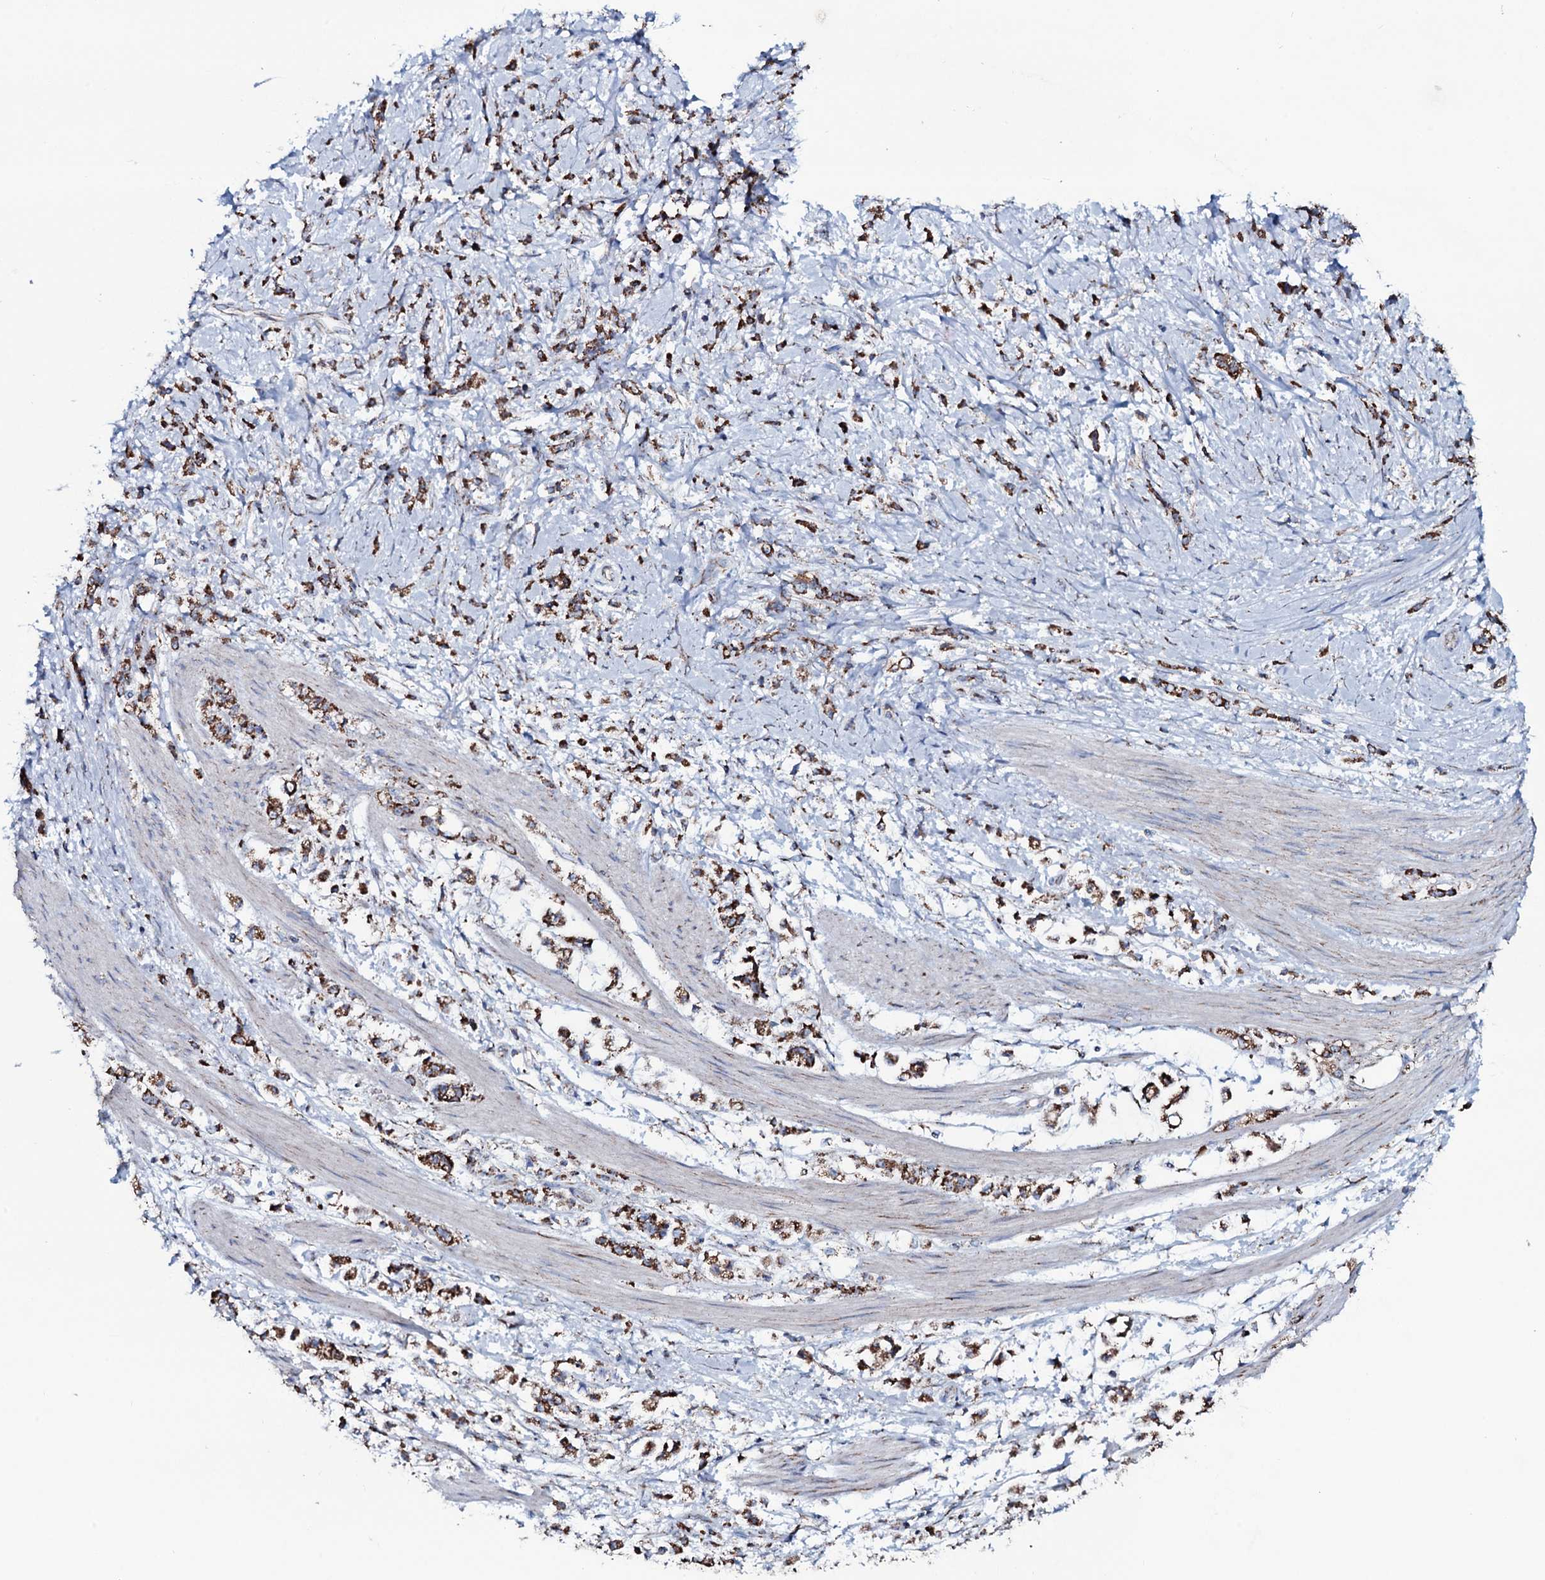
{"staining": {"intensity": "strong", "quantity": ">75%", "location": "cytoplasmic/membranous"}, "tissue": "stomach cancer", "cell_type": "Tumor cells", "image_type": "cancer", "snomed": [{"axis": "morphology", "description": "Adenocarcinoma, NOS"}, {"axis": "topography", "description": "Stomach"}], "caption": "Brown immunohistochemical staining in human adenocarcinoma (stomach) exhibits strong cytoplasmic/membranous positivity in approximately >75% of tumor cells. Using DAB (3,3'-diaminobenzidine) (brown) and hematoxylin (blue) stains, captured at high magnification using brightfield microscopy.", "gene": "MRPS35", "patient": {"sex": "female", "age": 60}}